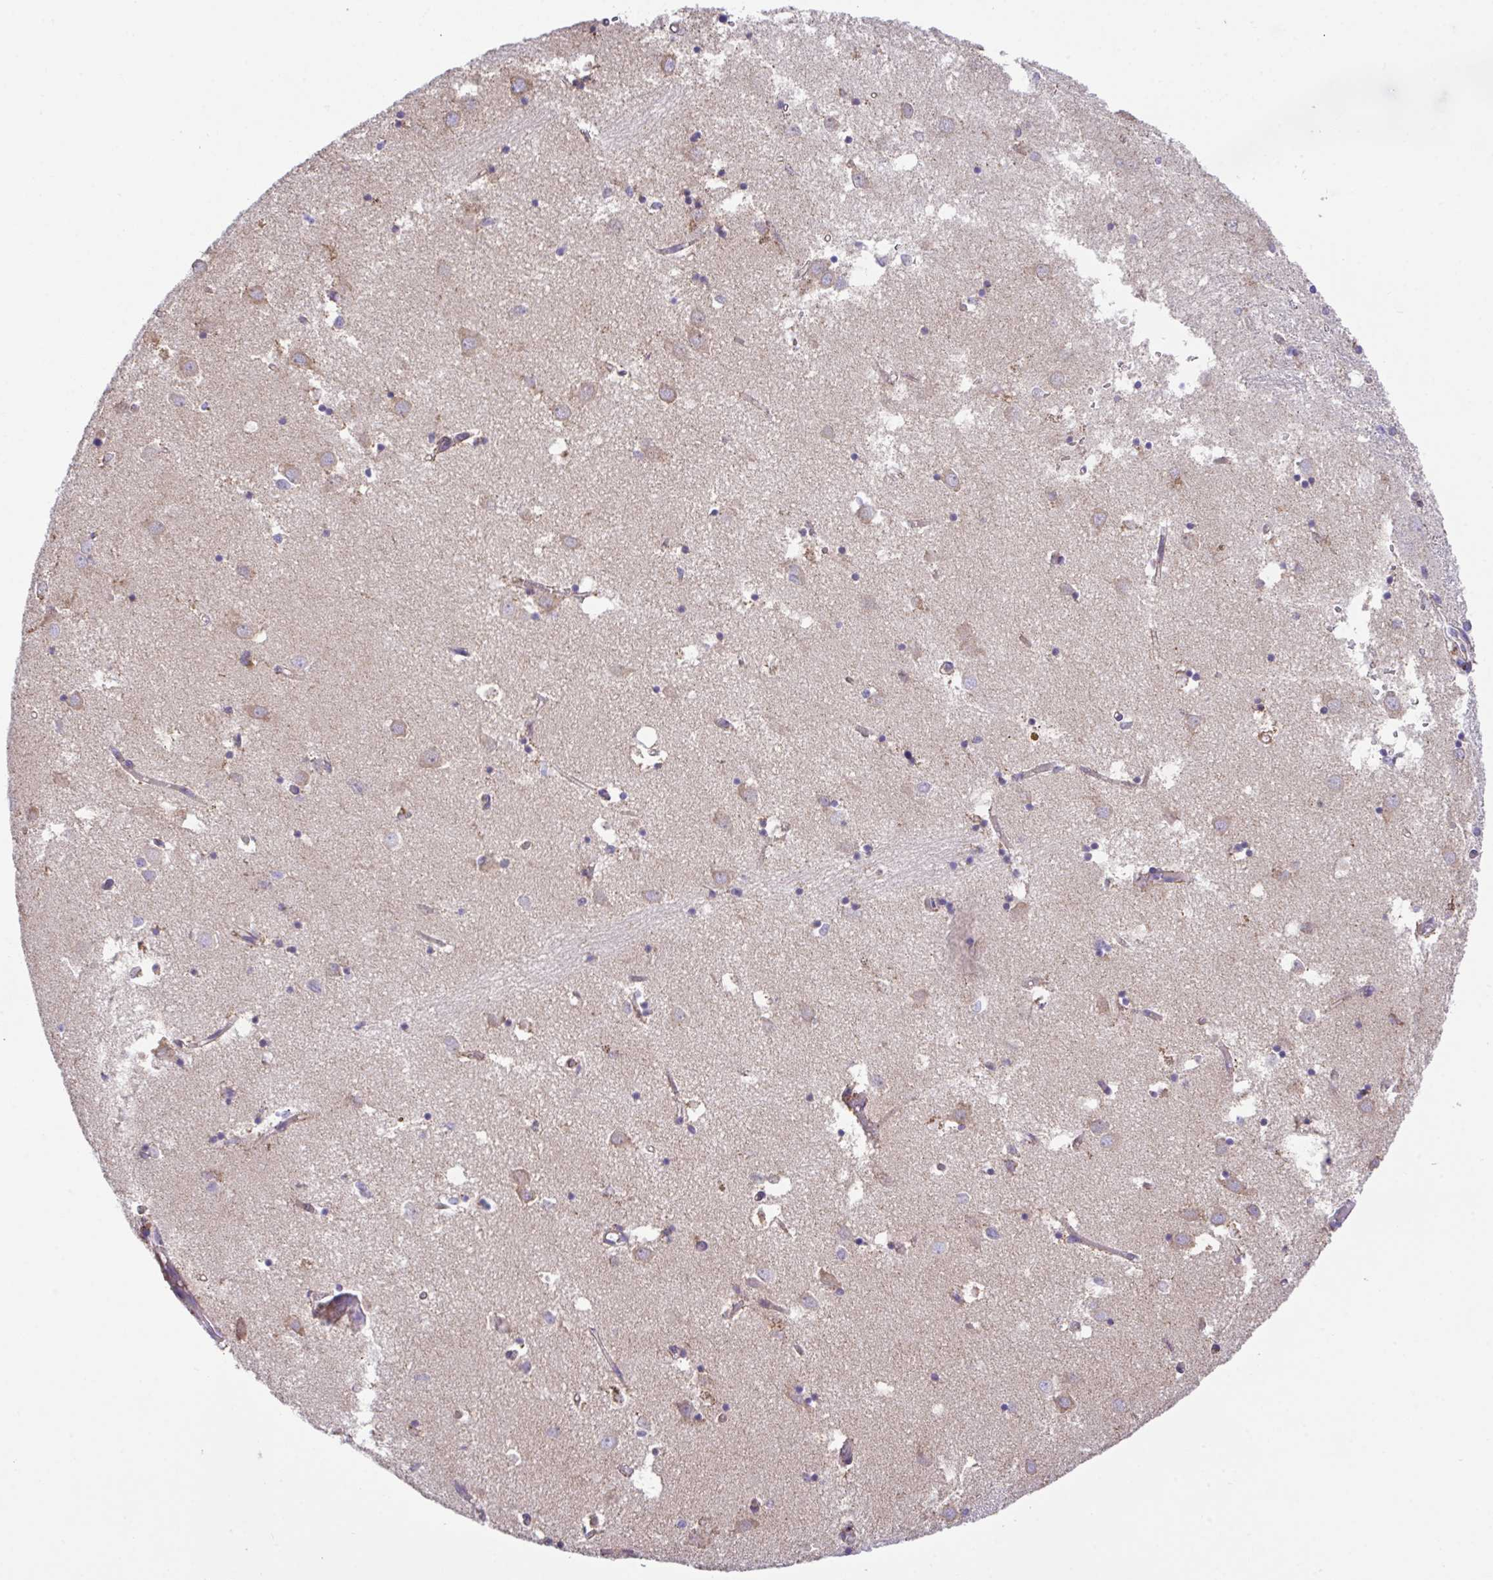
{"staining": {"intensity": "negative", "quantity": "none", "location": "none"}, "tissue": "caudate", "cell_type": "Glial cells", "image_type": "normal", "snomed": [{"axis": "morphology", "description": "Normal tissue, NOS"}, {"axis": "topography", "description": "Lateral ventricle wall"}], "caption": "Glial cells show no significant protein expression in unremarkable caudate.", "gene": "PCMTD2", "patient": {"sex": "male", "age": 70}}